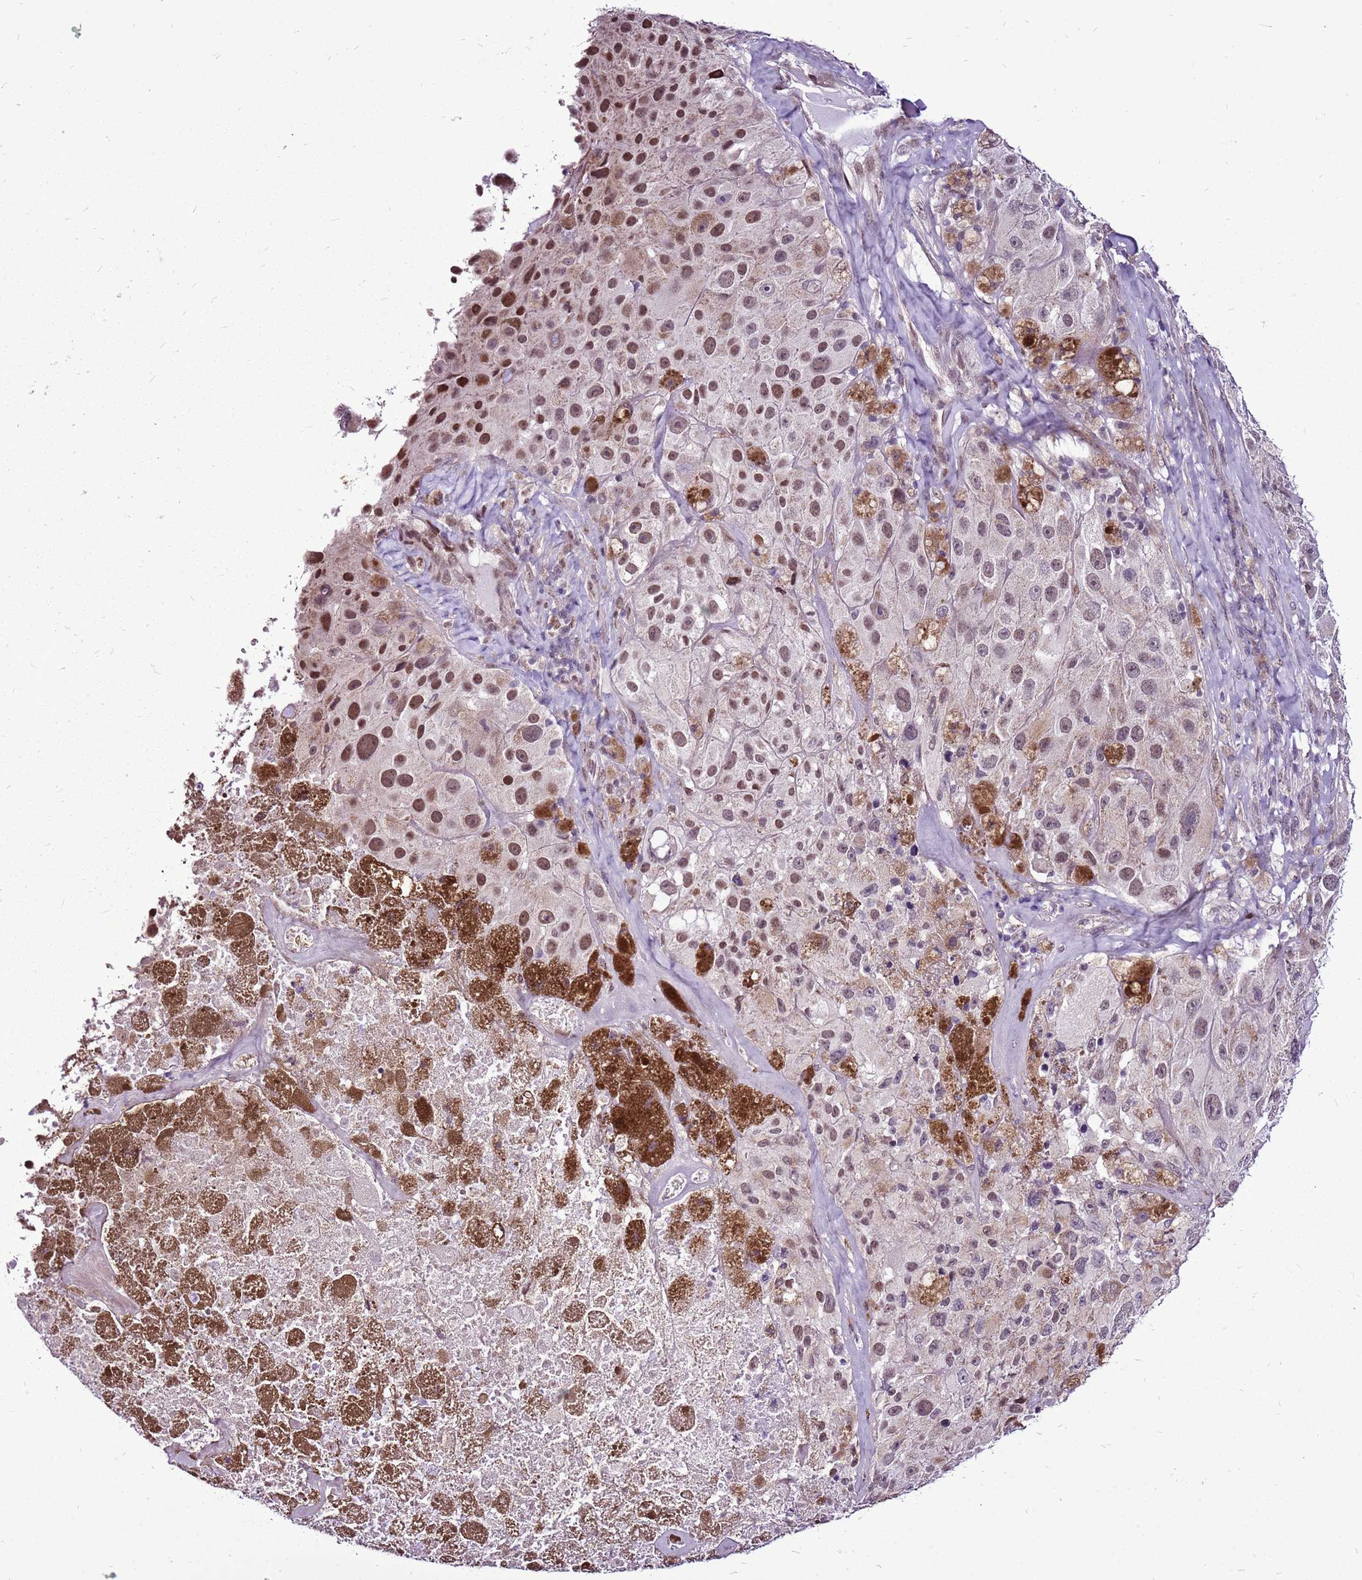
{"staining": {"intensity": "moderate", "quantity": ">75%", "location": "nuclear"}, "tissue": "melanoma", "cell_type": "Tumor cells", "image_type": "cancer", "snomed": [{"axis": "morphology", "description": "Malignant melanoma, Metastatic site"}, {"axis": "topography", "description": "Lymph node"}], "caption": "There is medium levels of moderate nuclear positivity in tumor cells of malignant melanoma (metastatic site), as demonstrated by immunohistochemical staining (brown color).", "gene": "CCDC166", "patient": {"sex": "male", "age": 62}}